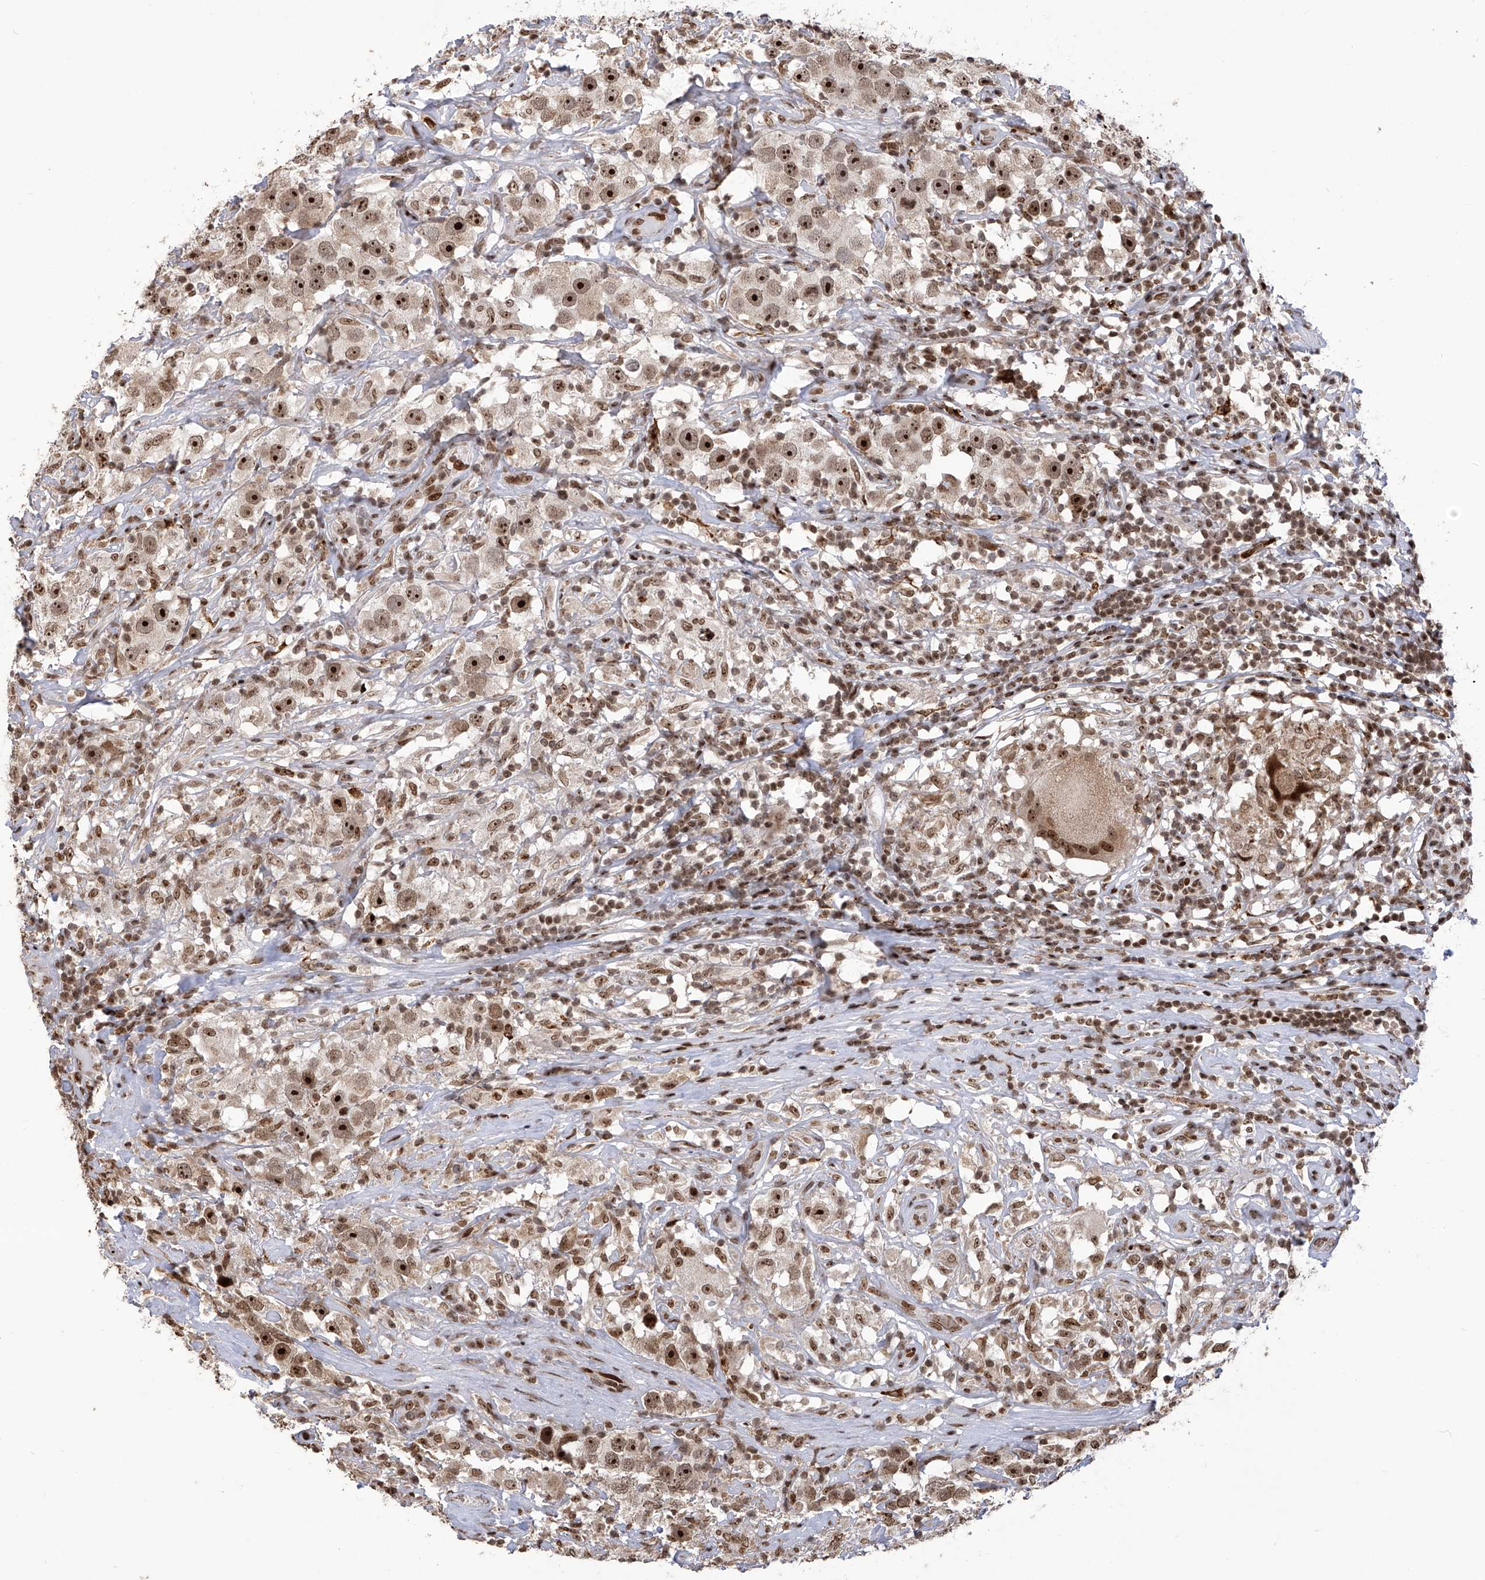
{"staining": {"intensity": "strong", "quantity": ">75%", "location": "nuclear"}, "tissue": "testis cancer", "cell_type": "Tumor cells", "image_type": "cancer", "snomed": [{"axis": "morphology", "description": "Seminoma, NOS"}, {"axis": "topography", "description": "Testis"}], "caption": "Human testis cancer (seminoma) stained with a brown dye demonstrates strong nuclear positive expression in about >75% of tumor cells.", "gene": "PAK1IP1", "patient": {"sex": "male", "age": 49}}